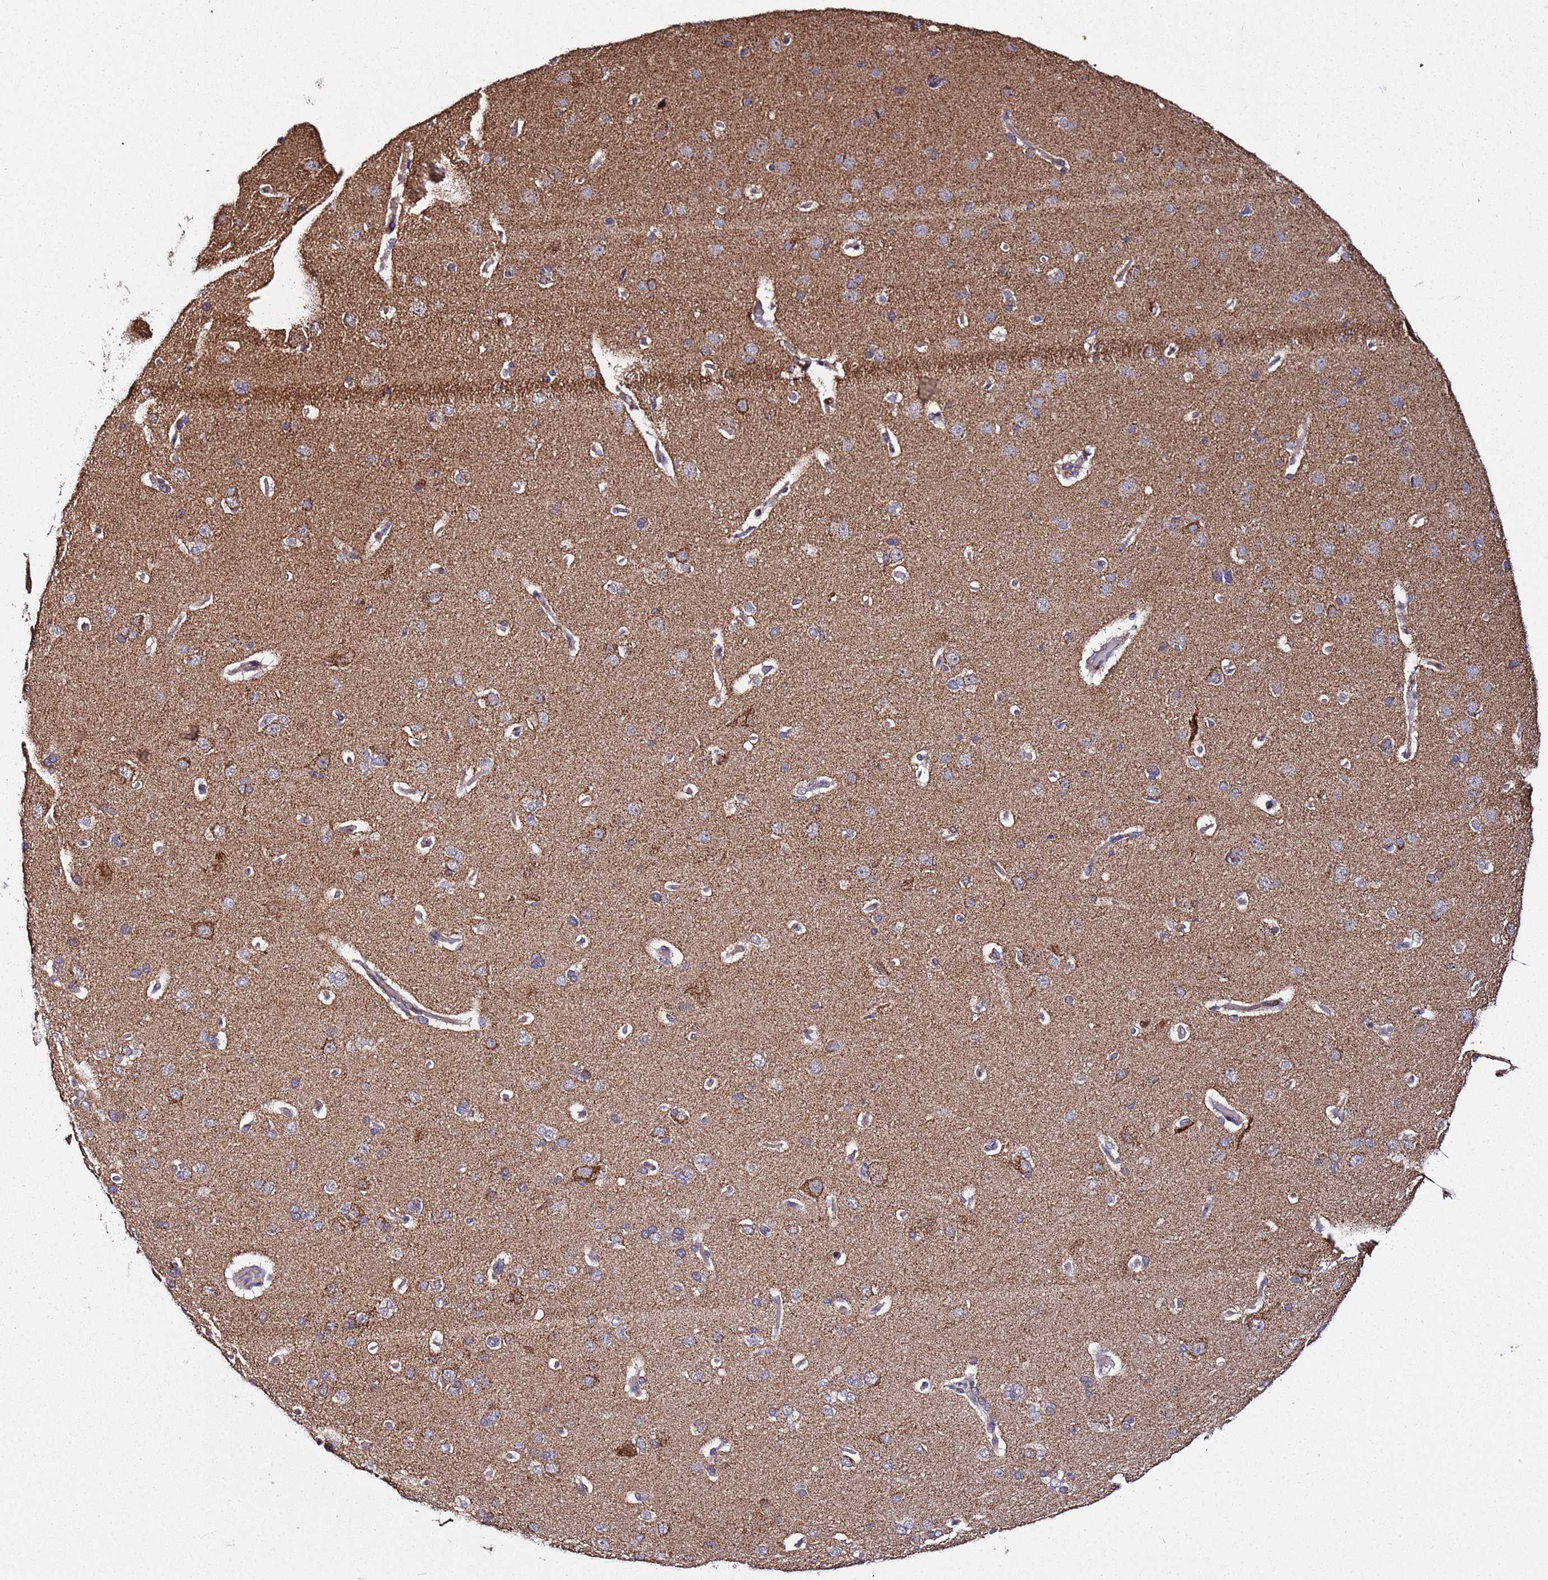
{"staining": {"intensity": "strong", "quantity": "<25%", "location": "nuclear"}, "tissue": "cerebral cortex", "cell_type": "Endothelial cells", "image_type": "normal", "snomed": [{"axis": "morphology", "description": "Normal tissue, NOS"}, {"axis": "topography", "description": "Cerebral cortex"}], "caption": "Immunohistochemical staining of unremarkable human cerebral cortex displays strong nuclear protein positivity in approximately <25% of endothelial cells.", "gene": "WNK4", "patient": {"sex": "male", "age": 62}}